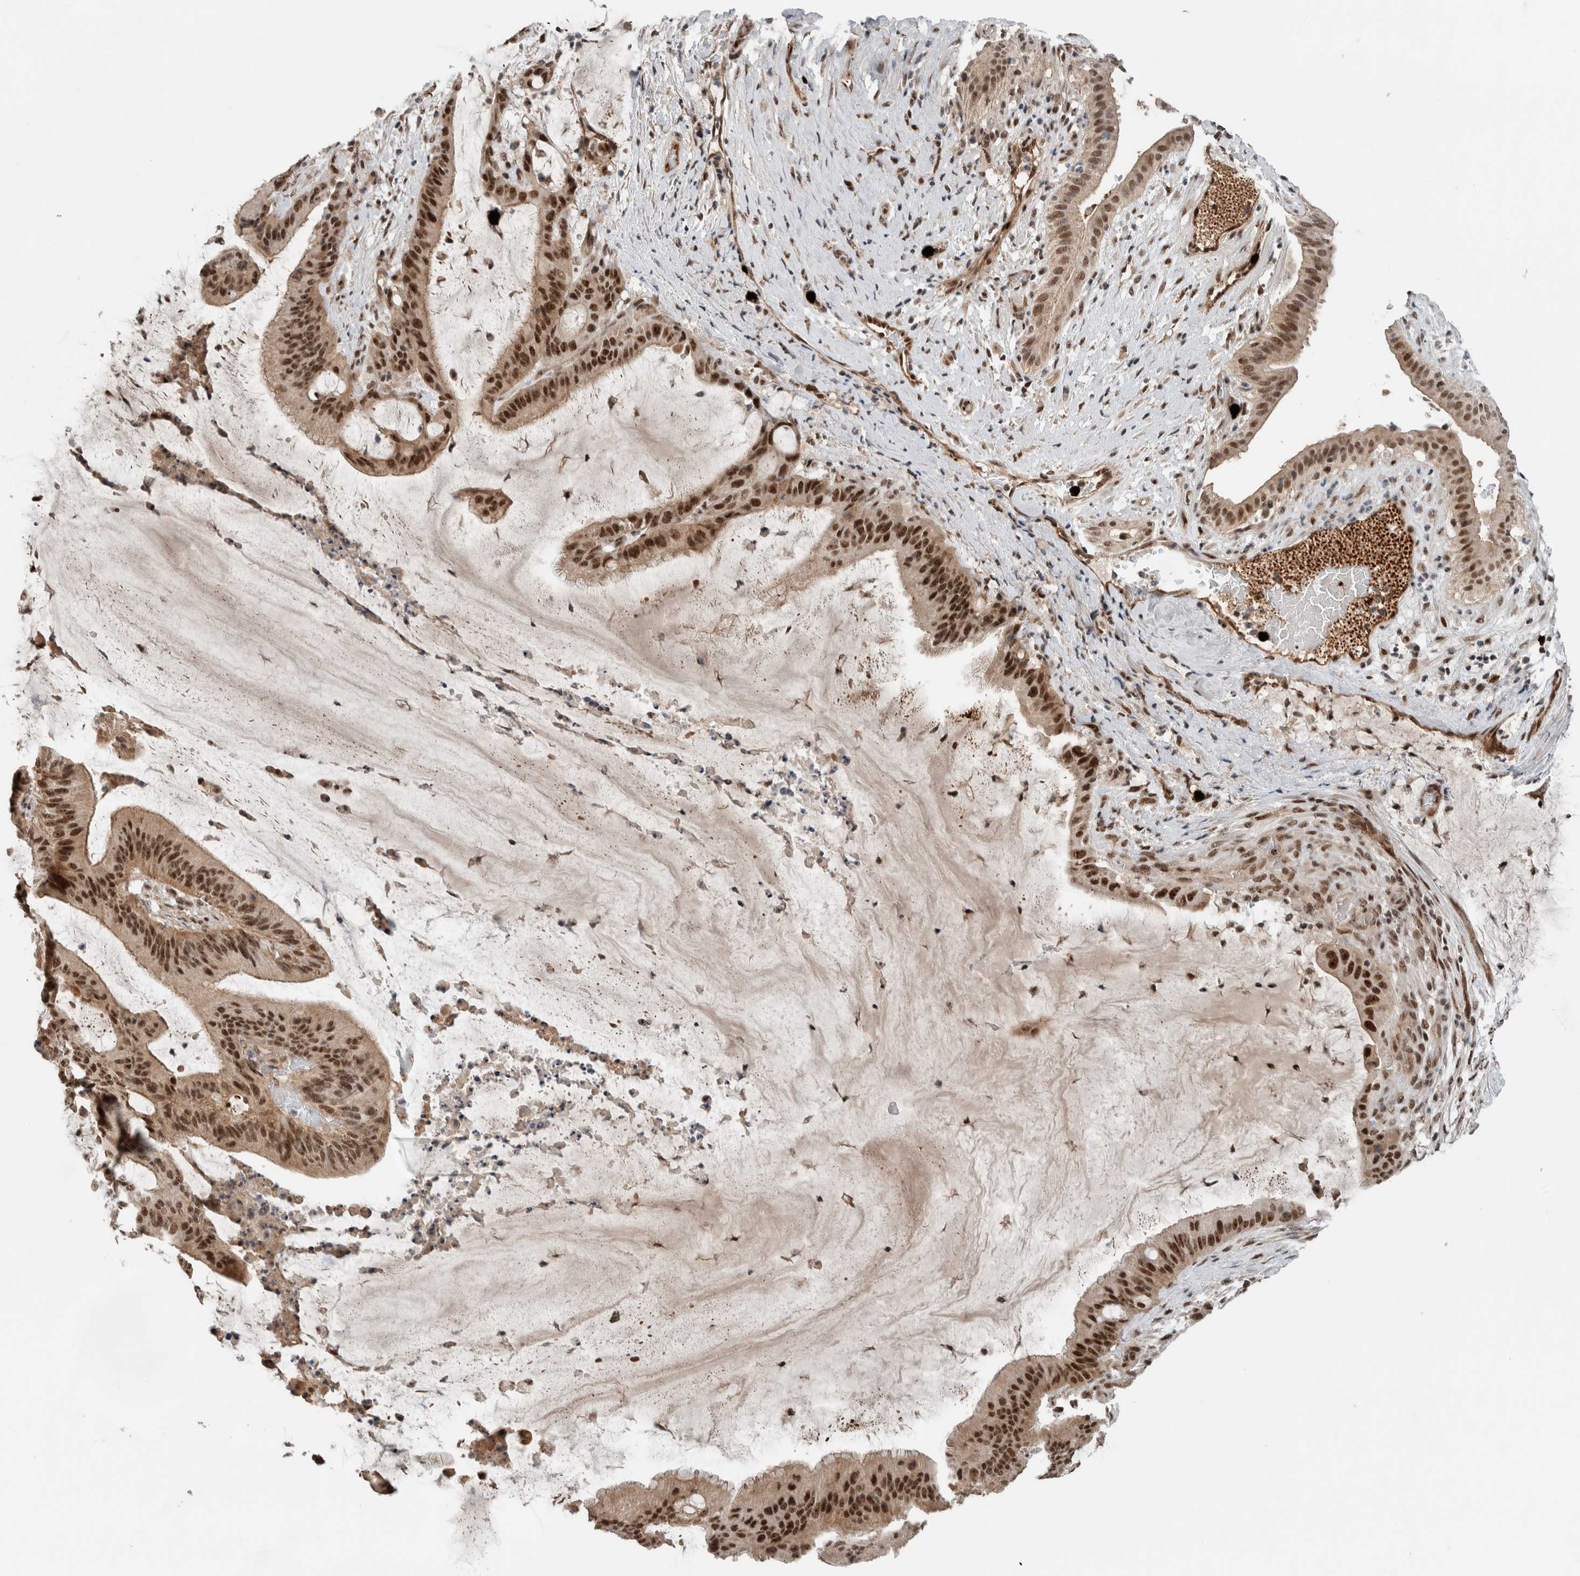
{"staining": {"intensity": "strong", "quantity": ">75%", "location": "nuclear"}, "tissue": "liver cancer", "cell_type": "Tumor cells", "image_type": "cancer", "snomed": [{"axis": "morphology", "description": "Normal tissue, NOS"}, {"axis": "morphology", "description": "Cholangiocarcinoma"}, {"axis": "topography", "description": "Liver"}, {"axis": "topography", "description": "Peripheral nerve tissue"}], "caption": "The histopathology image displays staining of liver cancer (cholangiocarcinoma), revealing strong nuclear protein staining (brown color) within tumor cells. (IHC, brightfield microscopy, high magnification).", "gene": "ZFP91", "patient": {"sex": "female", "age": 73}}